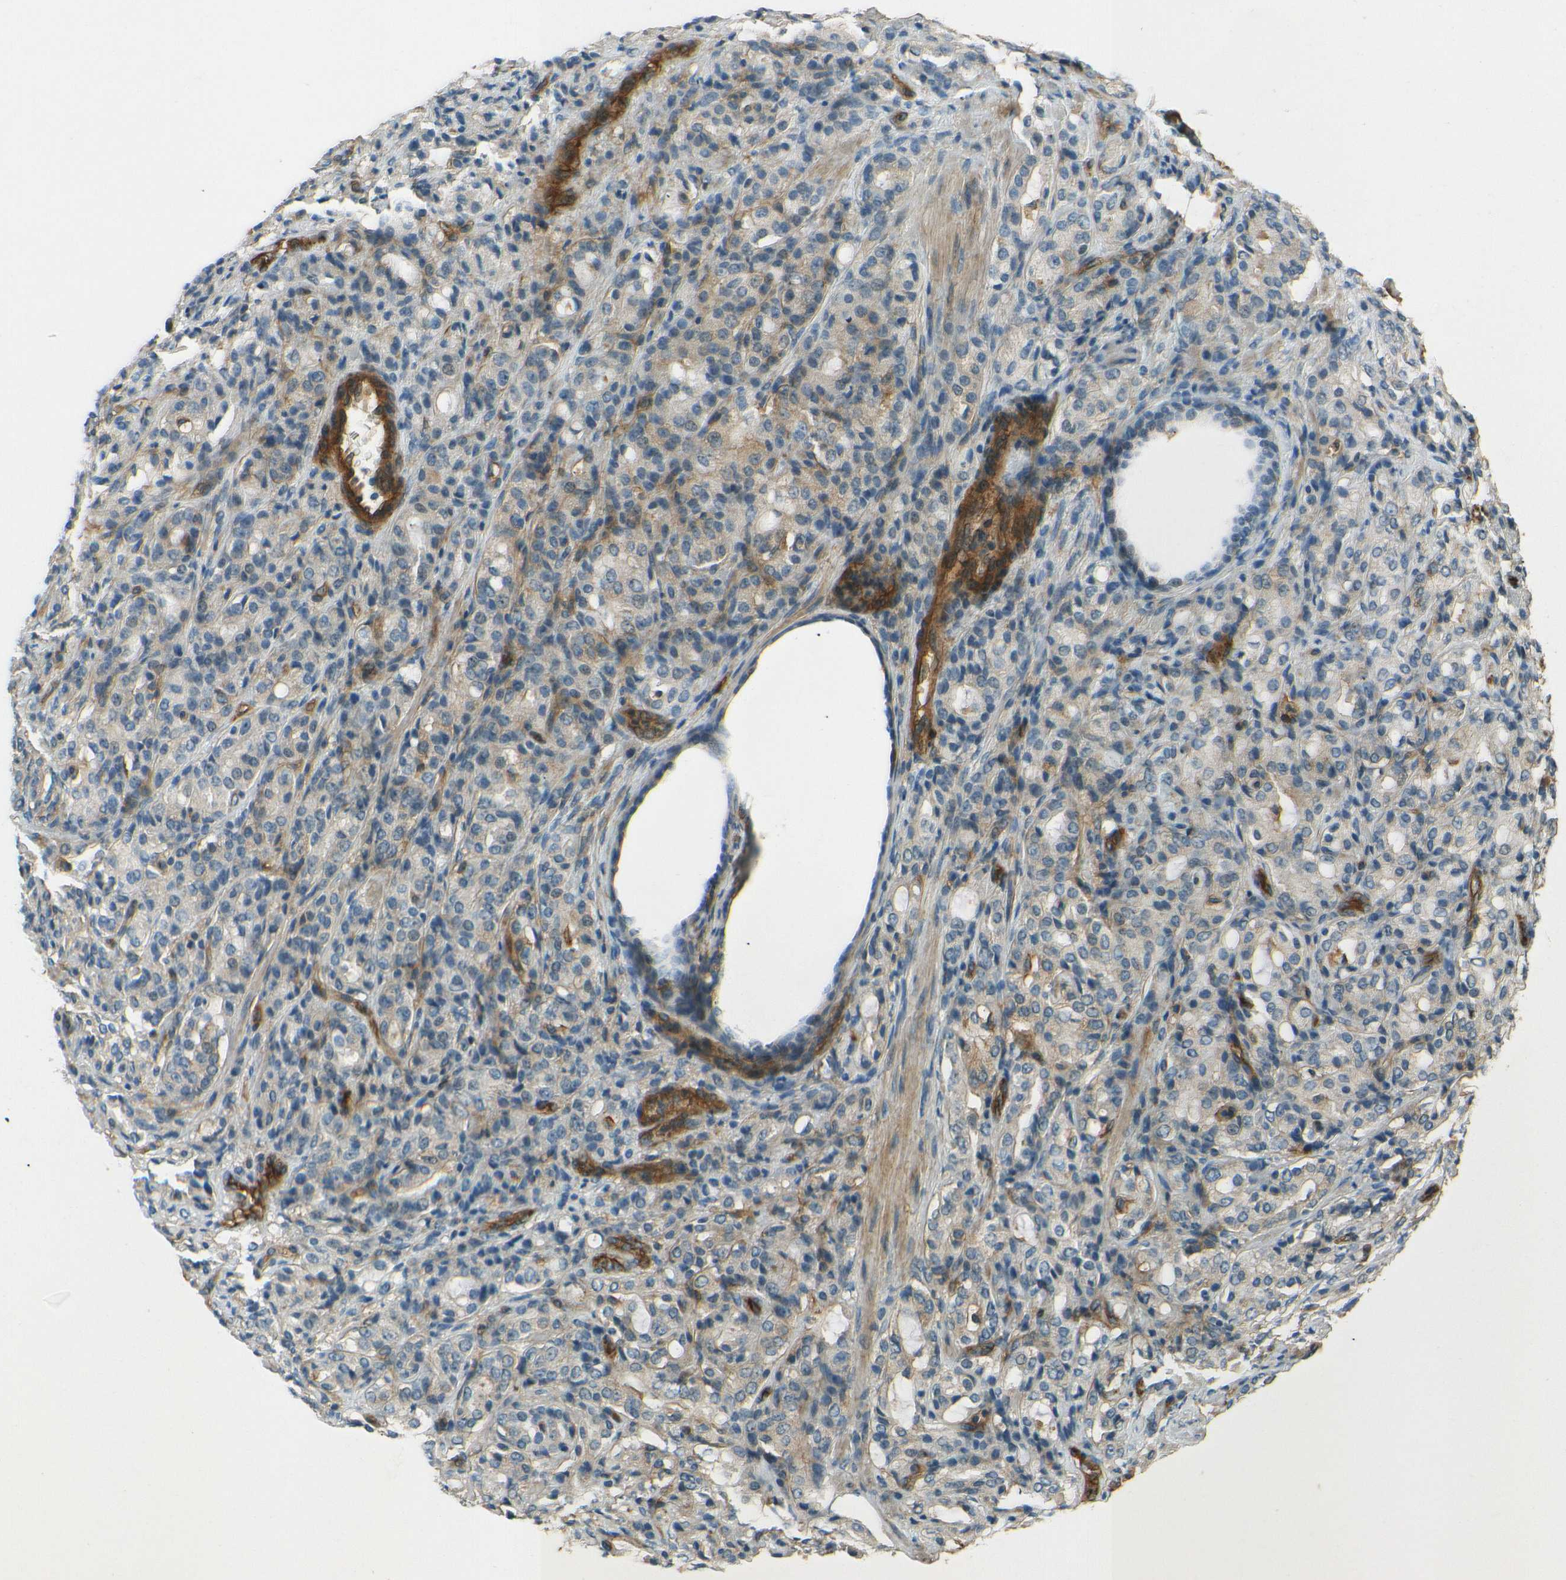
{"staining": {"intensity": "moderate", "quantity": ">75%", "location": "cytoplasmic/membranous"}, "tissue": "prostate cancer", "cell_type": "Tumor cells", "image_type": "cancer", "snomed": [{"axis": "morphology", "description": "Adenocarcinoma, High grade"}, {"axis": "topography", "description": "Prostate"}], "caption": "A photomicrograph showing moderate cytoplasmic/membranous staining in approximately >75% of tumor cells in prostate cancer (adenocarcinoma (high-grade)), as visualized by brown immunohistochemical staining.", "gene": "ENTPD1", "patient": {"sex": "male", "age": 72}}